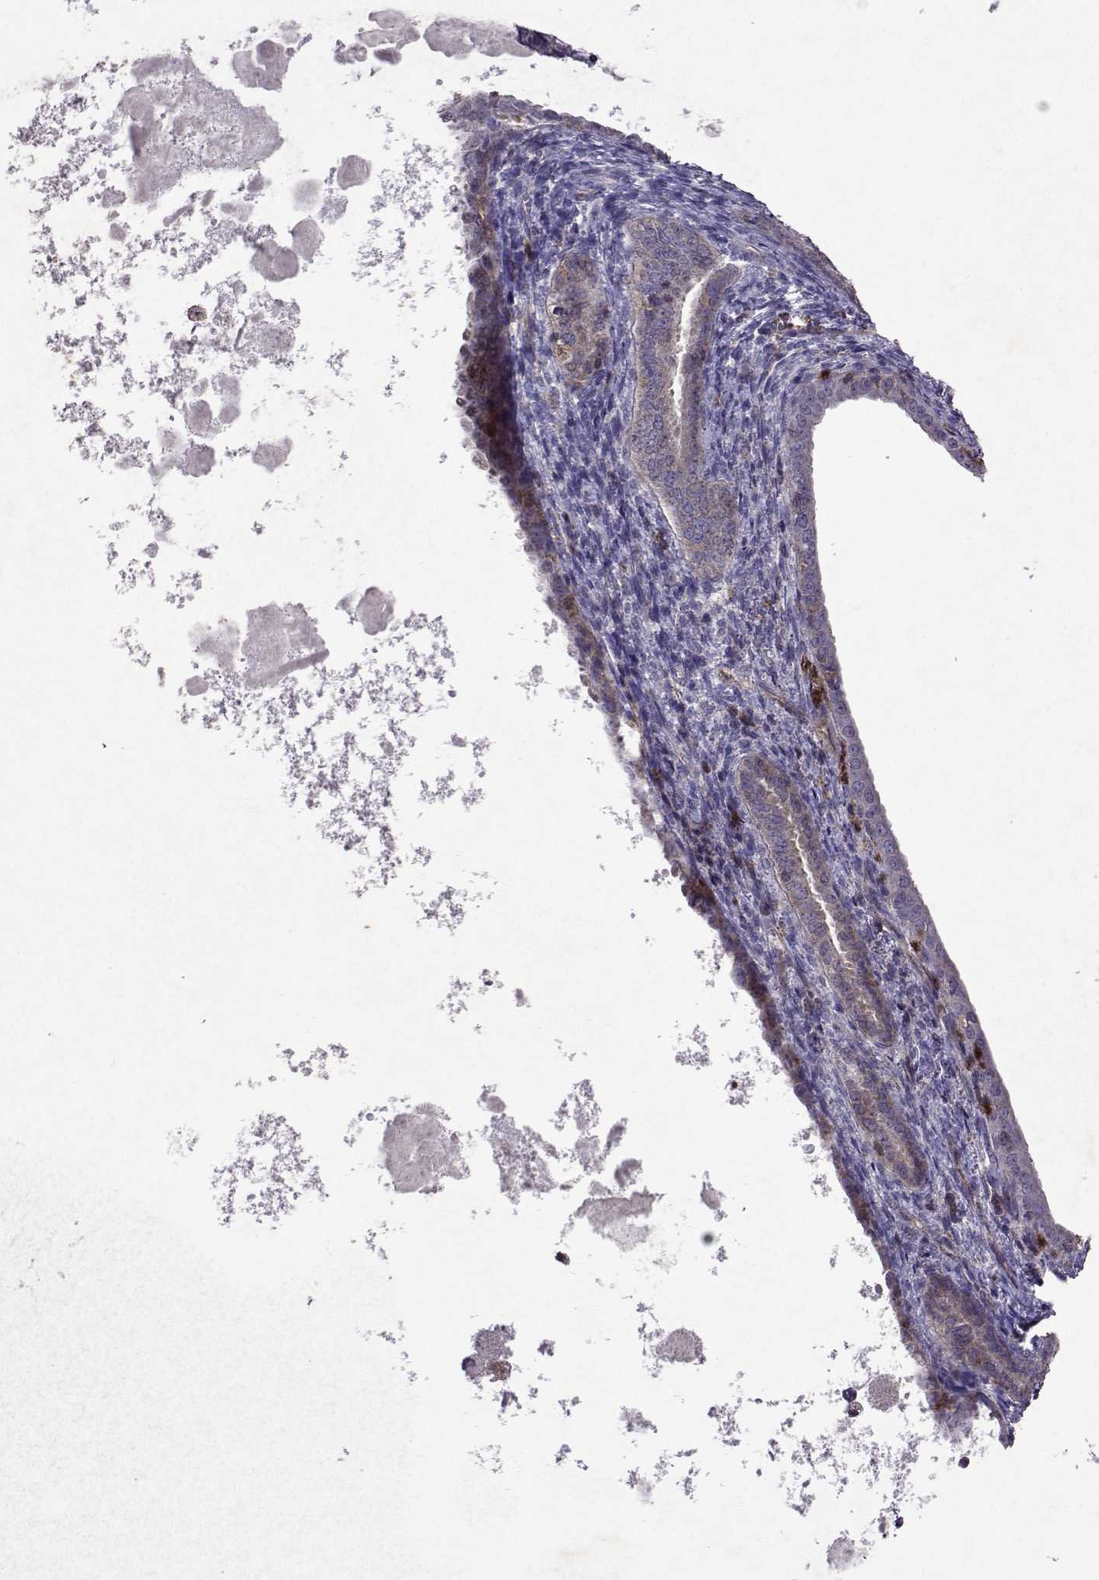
{"staining": {"intensity": "negative", "quantity": "none", "location": "none"}, "tissue": "endometrial cancer", "cell_type": "Tumor cells", "image_type": "cancer", "snomed": [{"axis": "morphology", "description": "Adenocarcinoma, NOS"}, {"axis": "topography", "description": "Endometrium"}], "caption": "Endometrial cancer (adenocarcinoma) stained for a protein using immunohistochemistry (IHC) reveals no positivity tumor cells.", "gene": "APAF1", "patient": {"sex": "female", "age": 86}}